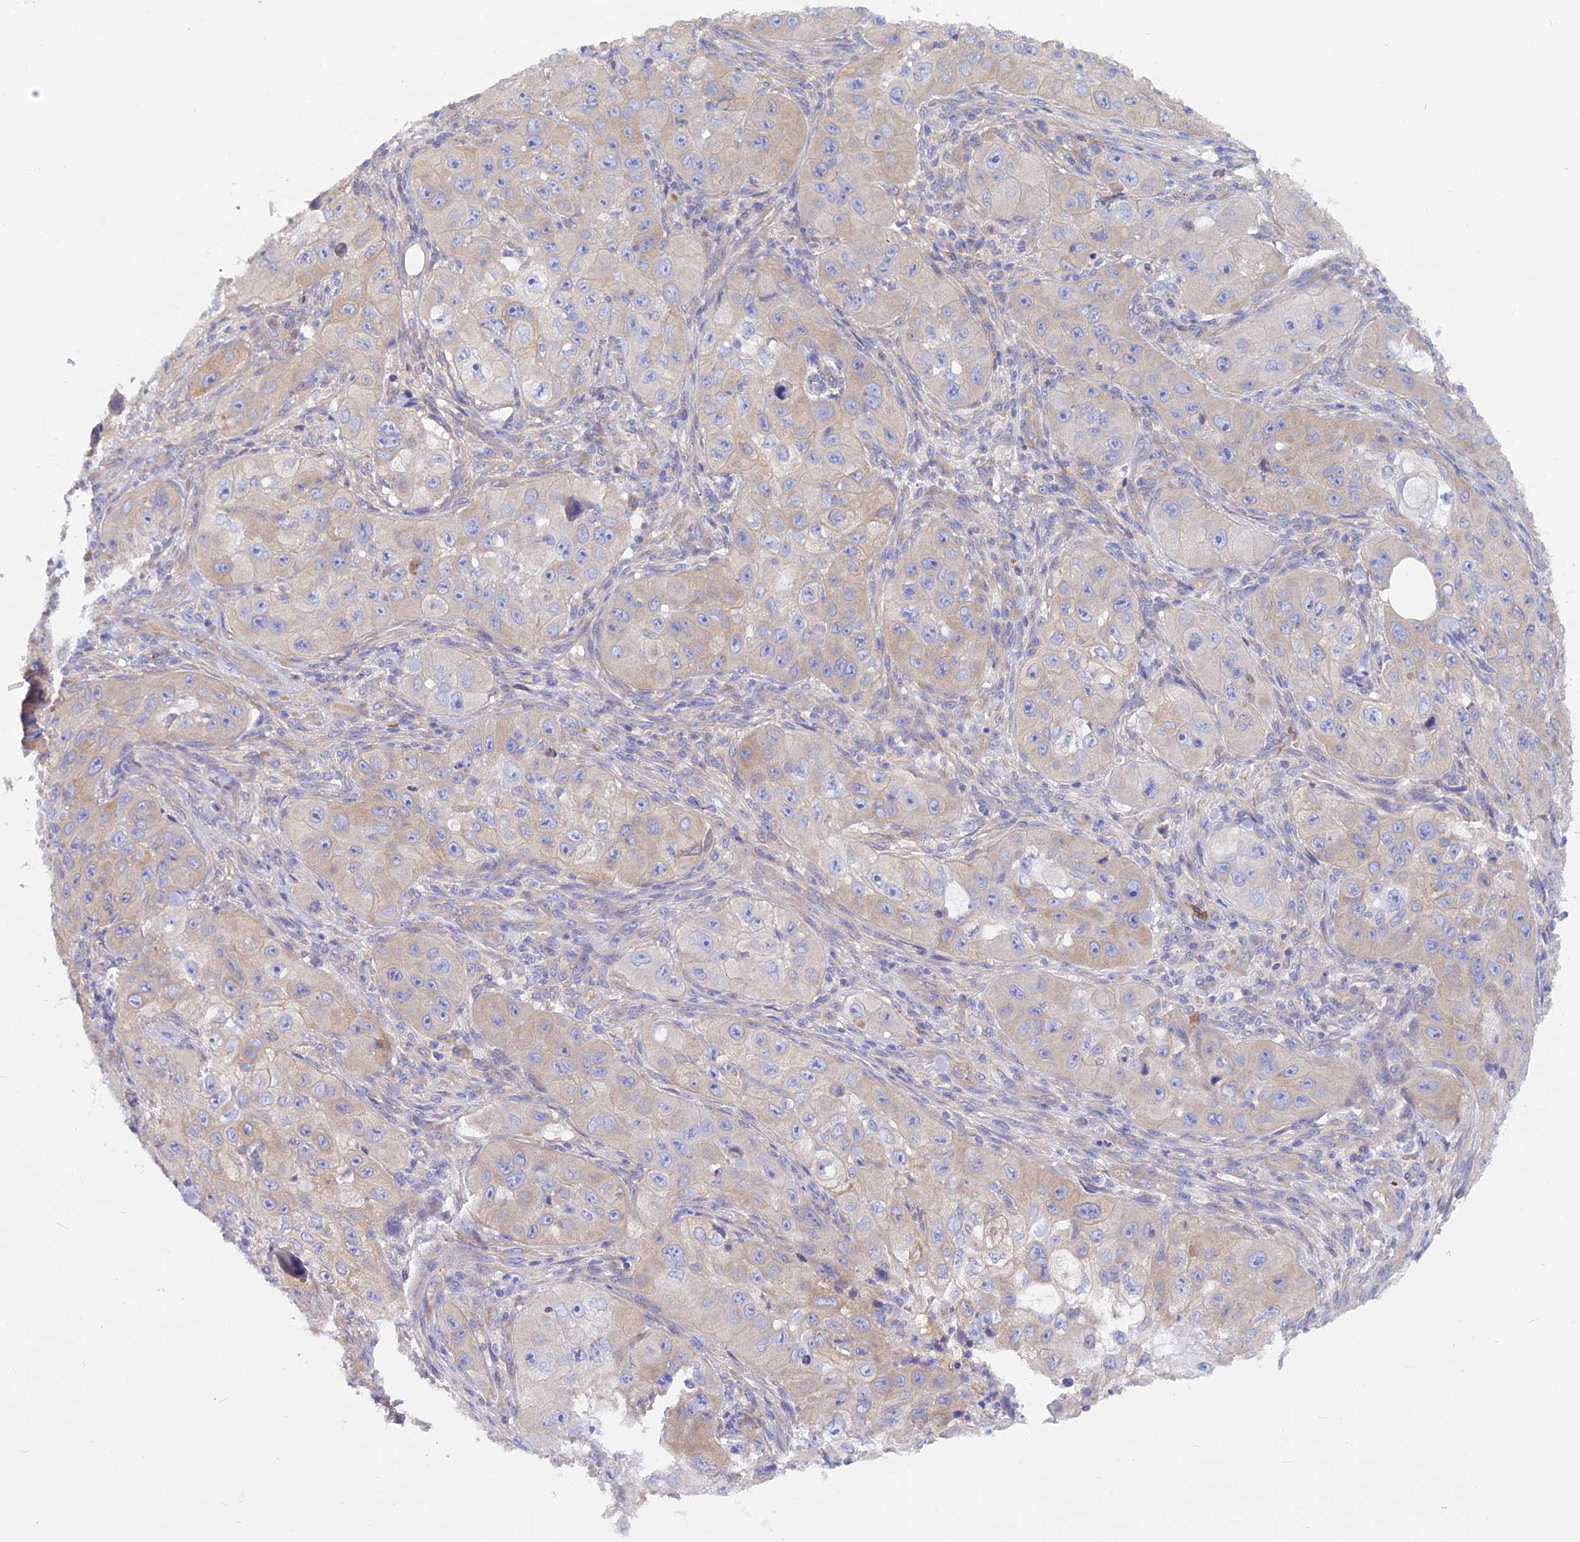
{"staining": {"intensity": "weak", "quantity": "<25%", "location": "cytoplasmic/membranous"}, "tissue": "skin cancer", "cell_type": "Tumor cells", "image_type": "cancer", "snomed": [{"axis": "morphology", "description": "Squamous cell carcinoma, NOS"}, {"axis": "topography", "description": "Skin"}, {"axis": "topography", "description": "Subcutis"}], "caption": "Skin squamous cell carcinoma stained for a protein using immunohistochemistry (IHC) displays no expression tumor cells.", "gene": "LZTFL1", "patient": {"sex": "male", "age": 73}}